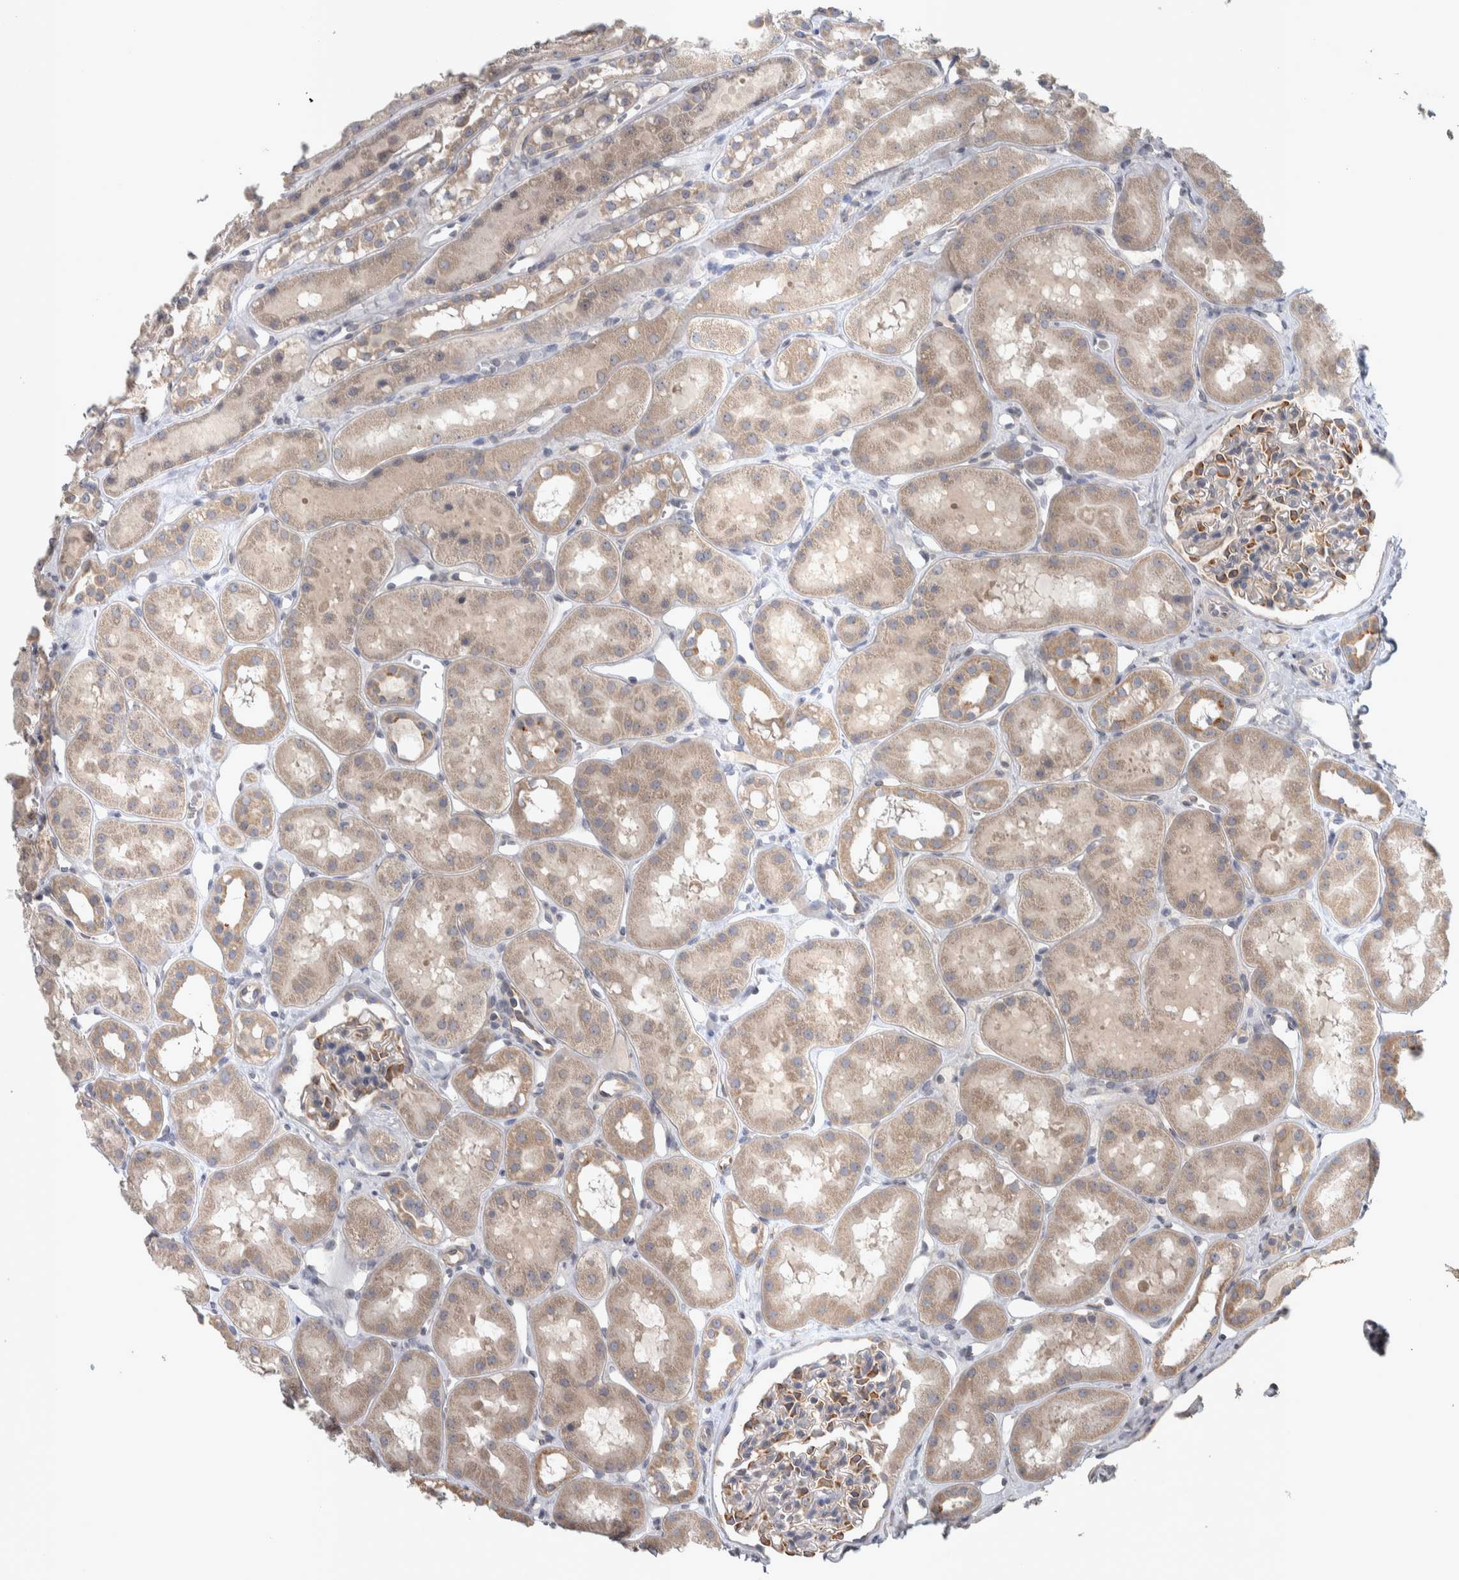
{"staining": {"intensity": "moderate", "quantity": "<25%", "location": "cytoplasmic/membranous"}, "tissue": "kidney", "cell_type": "Cells in glomeruli", "image_type": "normal", "snomed": [{"axis": "morphology", "description": "Normal tissue, NOS"}, {"axis": "topography", "description": "Kidney"}], "caption": "This histopathology image demonstrates immunohistochemistry (IHC) staining of unremarkable kidney, with low moderate cytoplasmic/membranous staining in approximately <25% of cells in glomeruli.", "gene": "SRP68", "patient": {"sex": "male", "age": 16}}